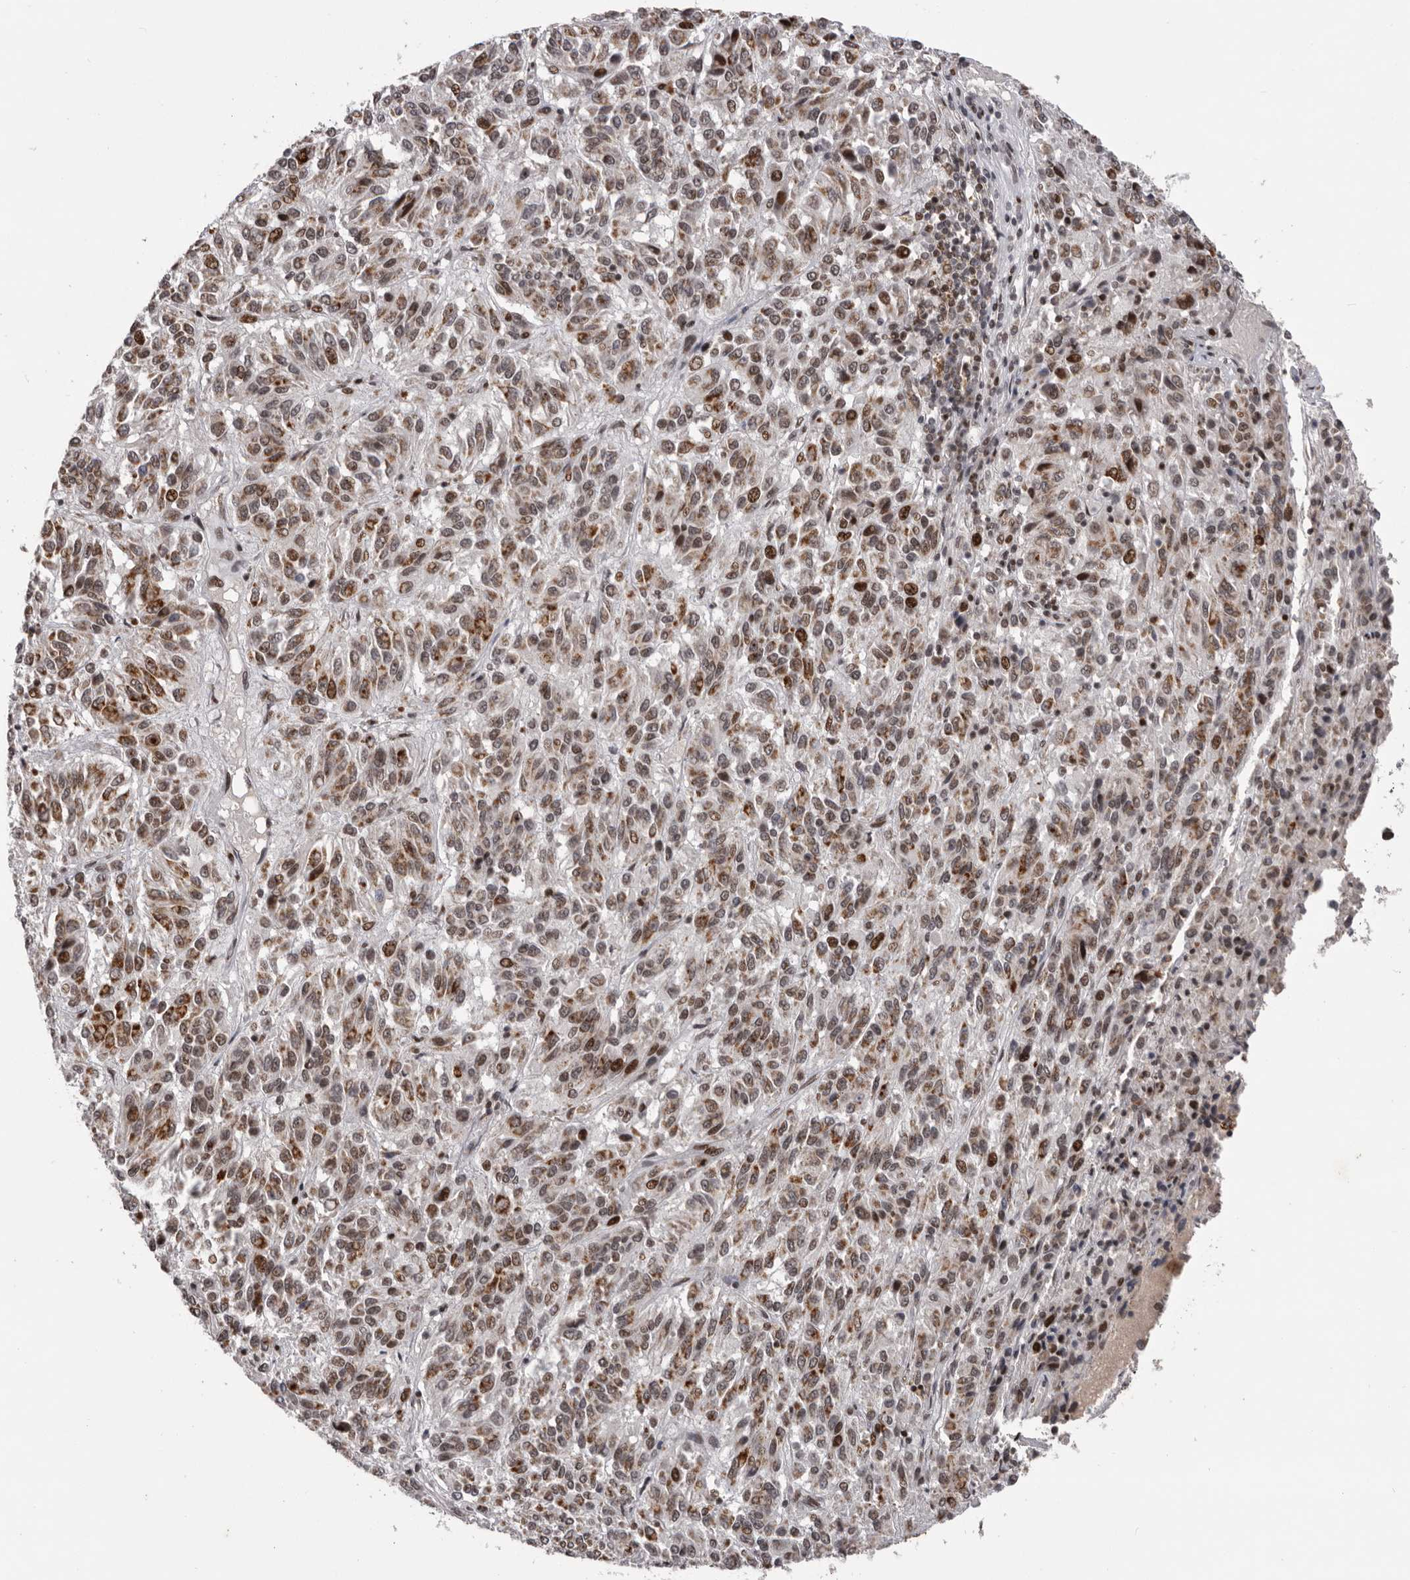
{"staining": {"intensity": "moderate", "quantity": ">75%", "location": "cytoplasmic/membranous"}, "tissue": "melanoma", "cell_type": "Tumor cells", "image_type": "cancer", "snomed": [{"axis": "morphology", "description": "Malignant melanoma, Metastatic site"}, {"axis": "topography", "description": "Lung"}], "caption": "Immunohistochemistry image of melanoma stained for a protein (brown), which displays medium levels of moderate cytoplasmic/membranous expression in about >75% of tumor cells.", "gene": "C17orf99", "patient": {"sex": "male", "age": 64}}